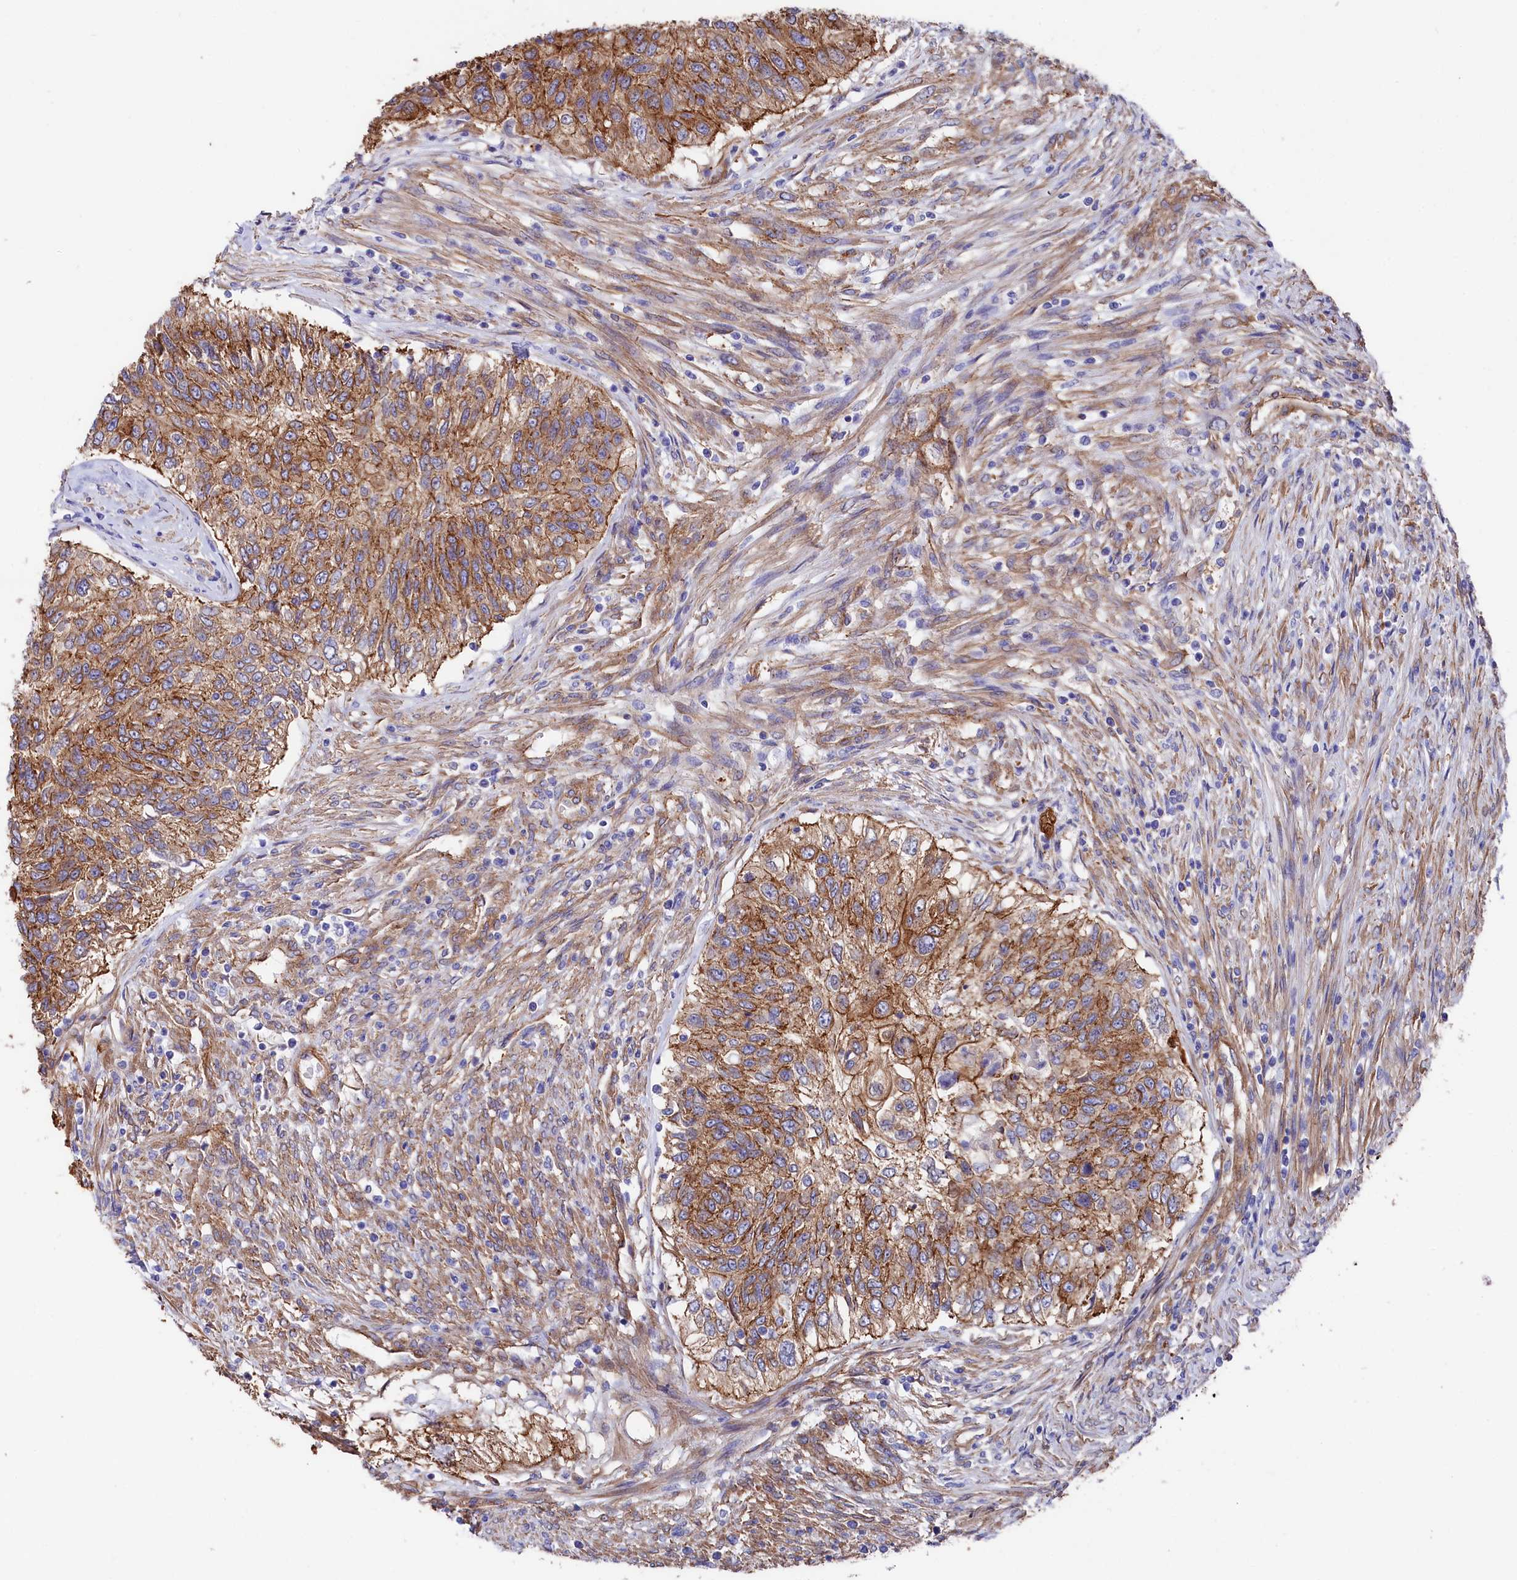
{"staining": {"intensity": "moderate", "quantity": ">75%", "location": "cytoplasmic/membranous"}, "tissue": "urothelial cancer", "cell_type": "Tumor cells", "image_type": "cancer", "snomed": [{"axis": "morphology", "description": "Urothelial carcinoma, High grade"}, {"axis": "topography", "description": "Urinary bladder"}], "caption": "Immunohistochemistry (IHC) micrograph of neoplastic tissue: urothelial cancer stained using IHC reveals medium levels of moderate protein expression localized specifically in the cytoplasmic/membranous of tumor cells, appearing as a cytoplasmic/membranous brown color.", "gene": "TNKS1BP1", "patient": {"sex": "female", "age": 60}}